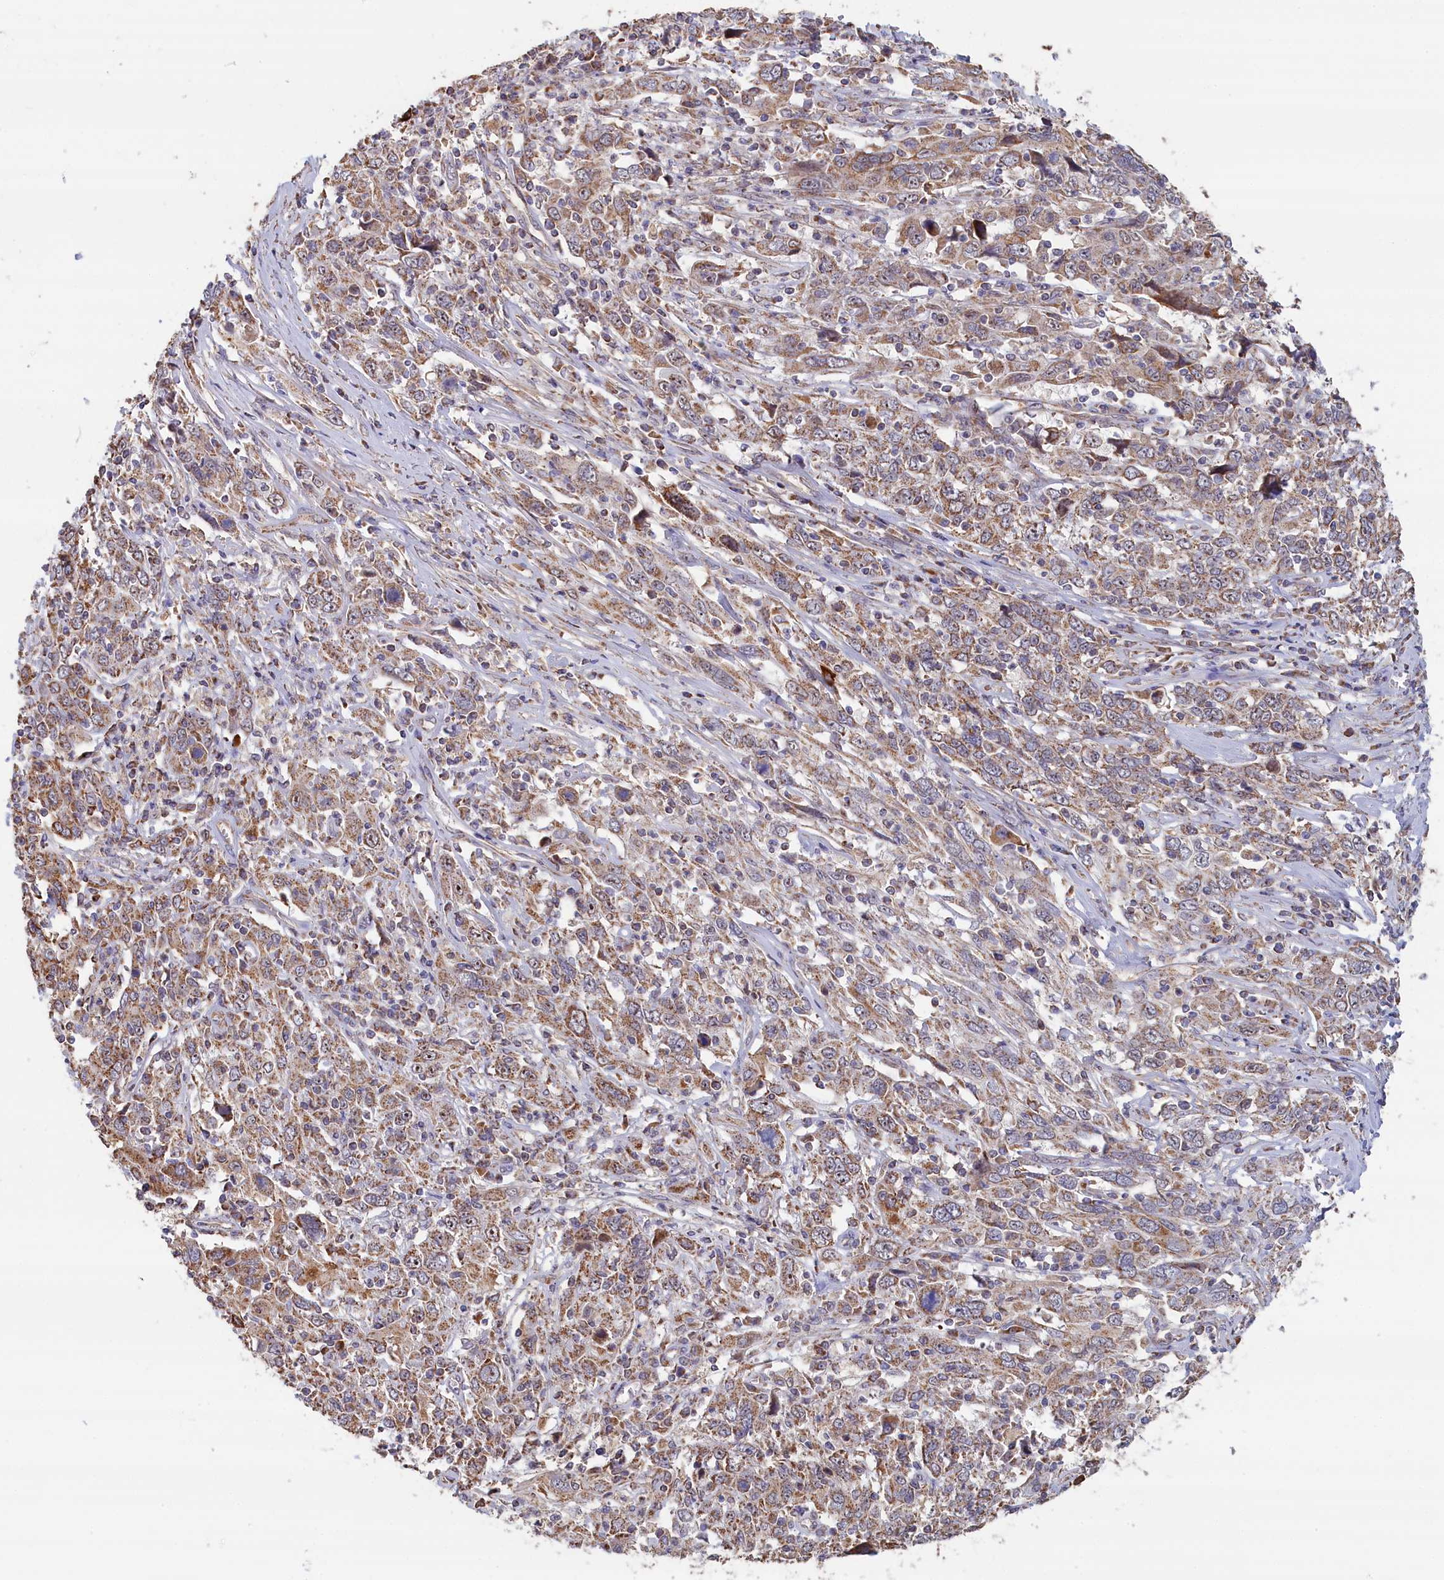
{"staining": {"intensity": "moderate", "quantity": "25%-75%", "location": "cytoplasmic/membranous"}, "tissue": "cervical cancer", "cell_type": "Tumor cells", "image_type": "cancer", "snomed": [{"axis": "morphology", "description": "Squamous cell carcinoma, NOS"}, {"axis": "topography", "description": "Cervix"}], "caption": "Immunohistochemical staining of human cervical cancer reveals medium levels of moderate cytoplasmic/membranous protein expression in approximately 25%-75% of tumor cells.", "gene": "ZNF816", "patient": {"sex": "female", "age": 46}}